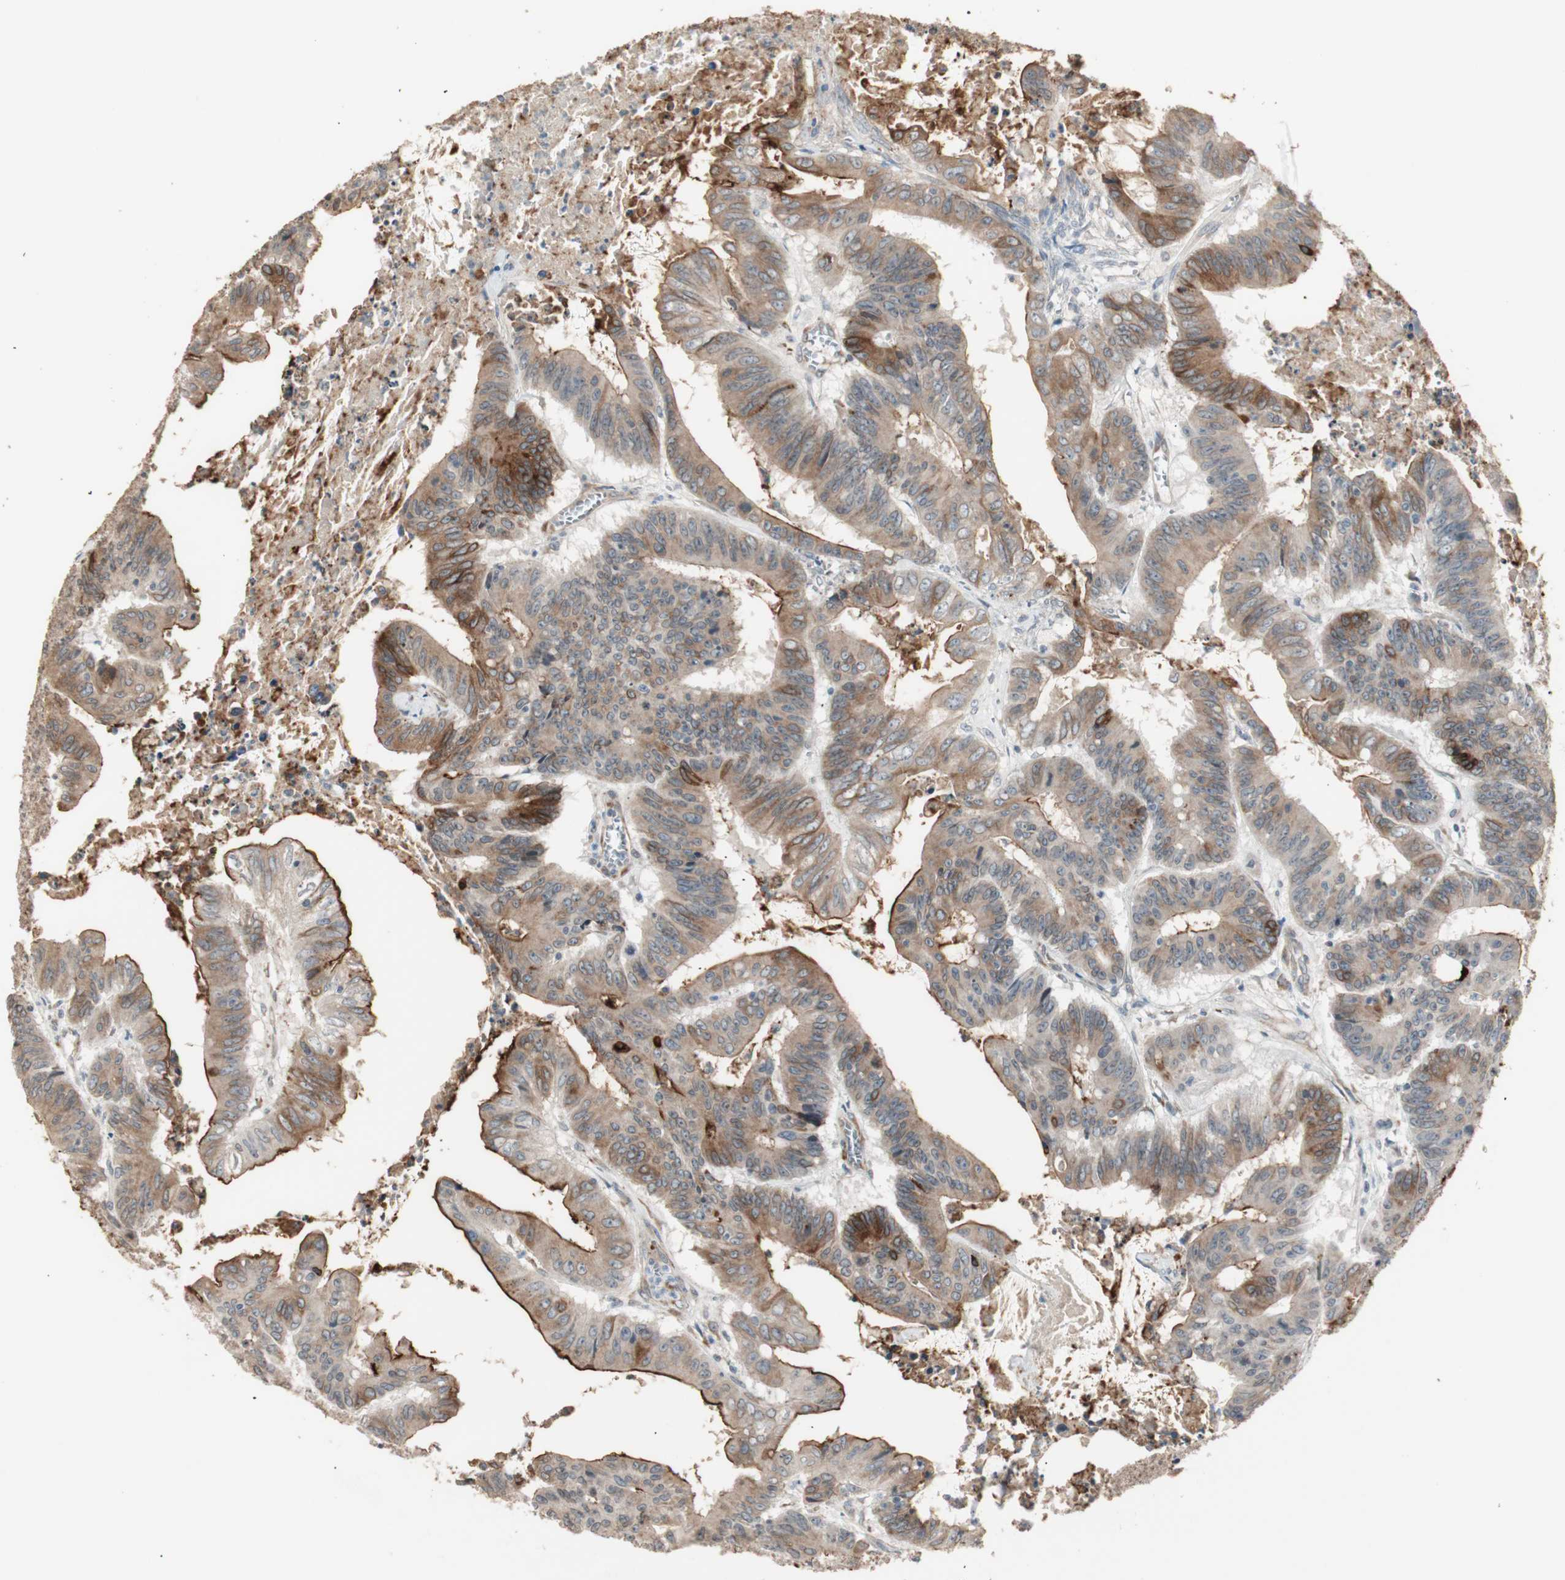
{"staining": {"intensity": "strong", "quantity": ">75%", "location": "cytoplasmic/membranous"}, "tissue": "colorectal cancer", "cell_type": "Tumor cells", "image_type": "cancer", "snomed": [{"axis": "morphology", "description": "Adenocarcinoma, NOS"}, {"axis": "topography", "description": "Colon"}], "caption": "Immunohistochemical staining of colorectal cancer (adenocarcinoma) displays strong cytoplasmic/membranous protein positivity in approximately >75% of tumor cells.", "gene": "TASOR", "patient": {"sex": "male", "age": 45}}